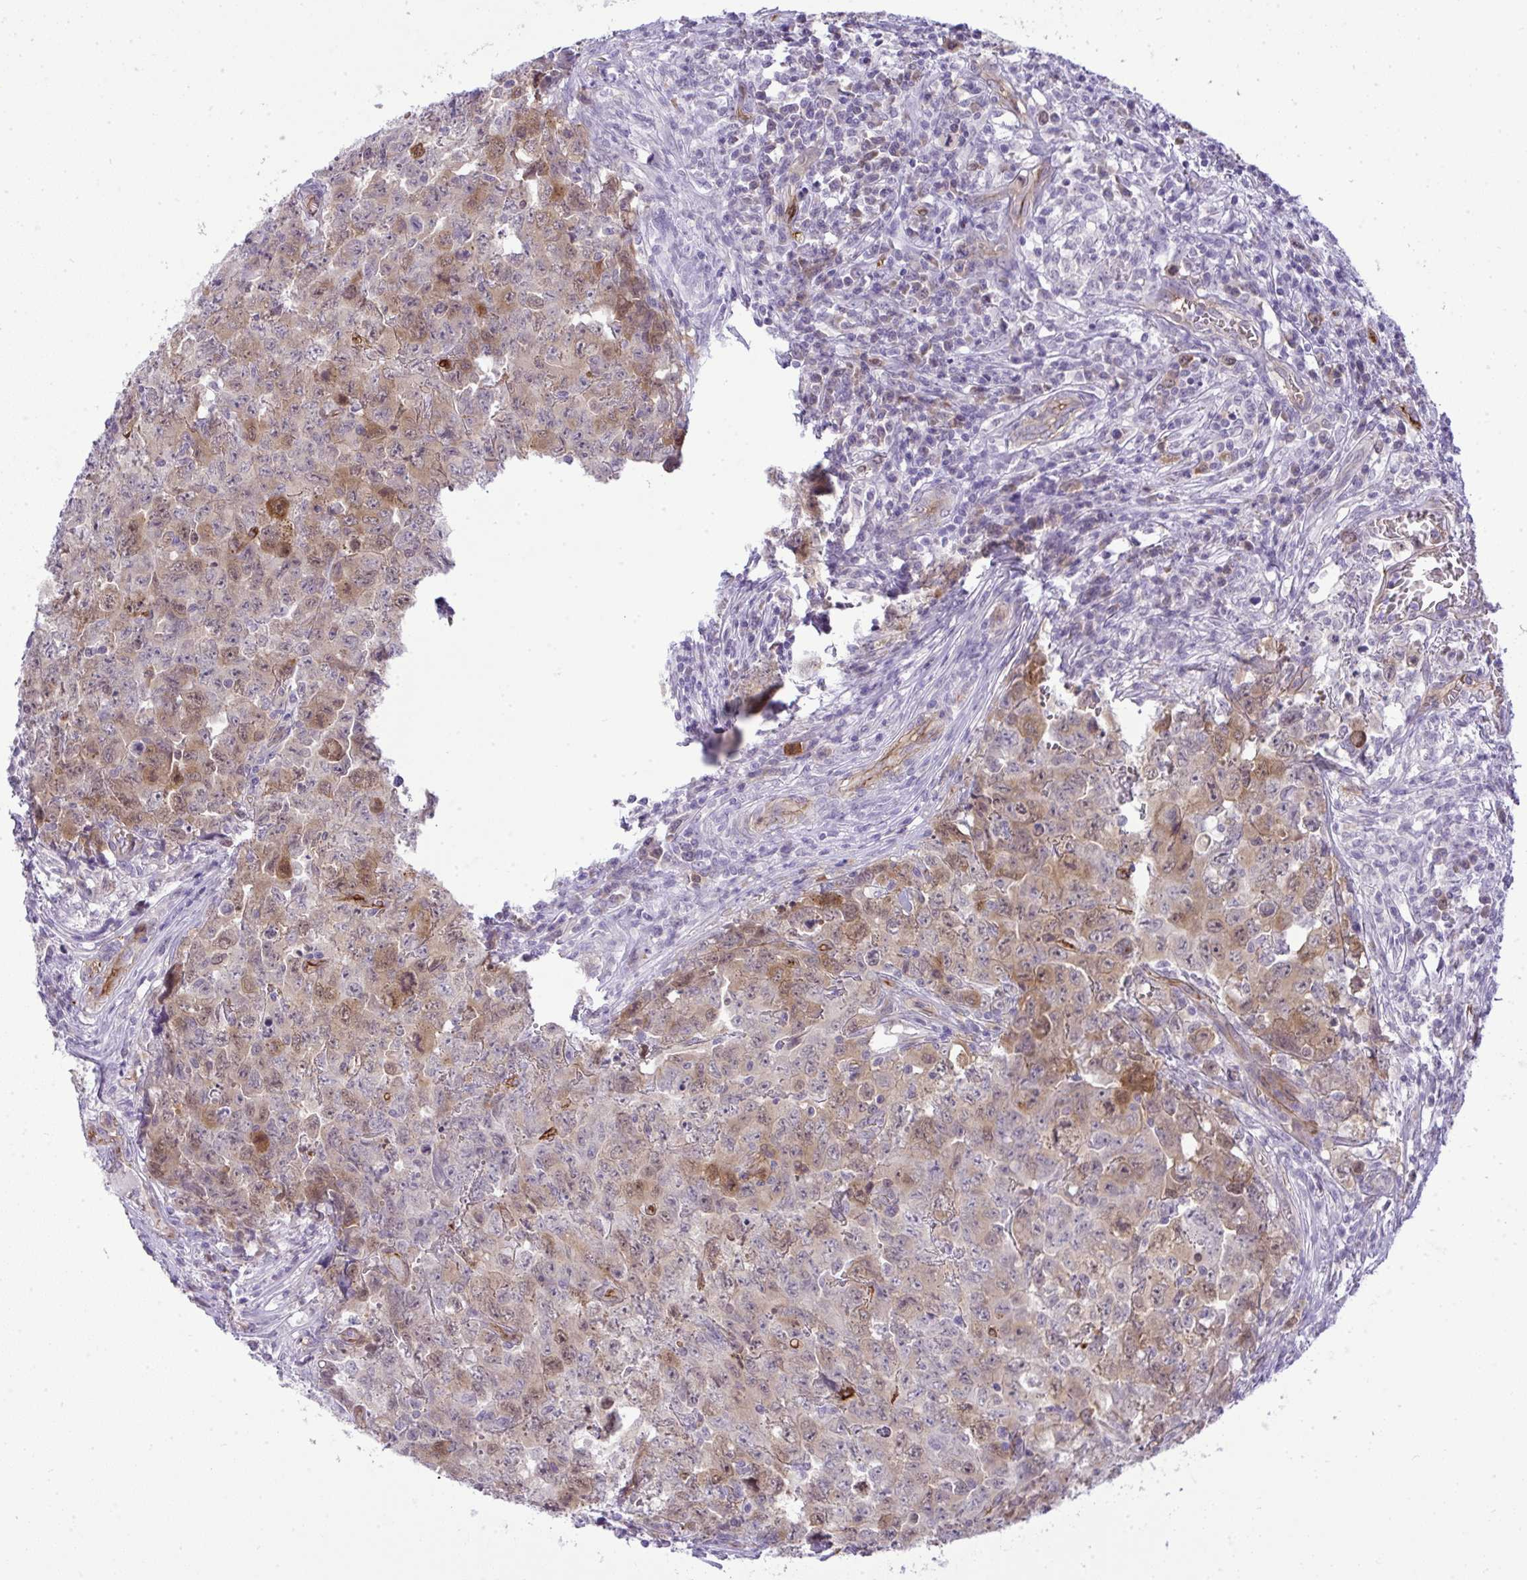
{"staining": {"intensity": "weak", "quantity": "25%-75%", "location": "cytoplasmic/membranous"}, "tissue": "testis cancer", "cell_type": "Tumor cells", "image_type": "cancer", "snomed": [{"axis": "morphology", "description": "Carcinoma, Embryonal, NOS"}, {"axis": "topography", "description": "Testis"}], "caption": "This histopathology image shows testis embryonal carcinoma stained with immunohistochemistry to label a protein in brown. The cytoplasmic/membranous of tumor cells show weak positivity for the protein. Nuclei are counter-stained blue.", "gene": "UBE2S", "patient": {"sex": "male", "age": 24}}